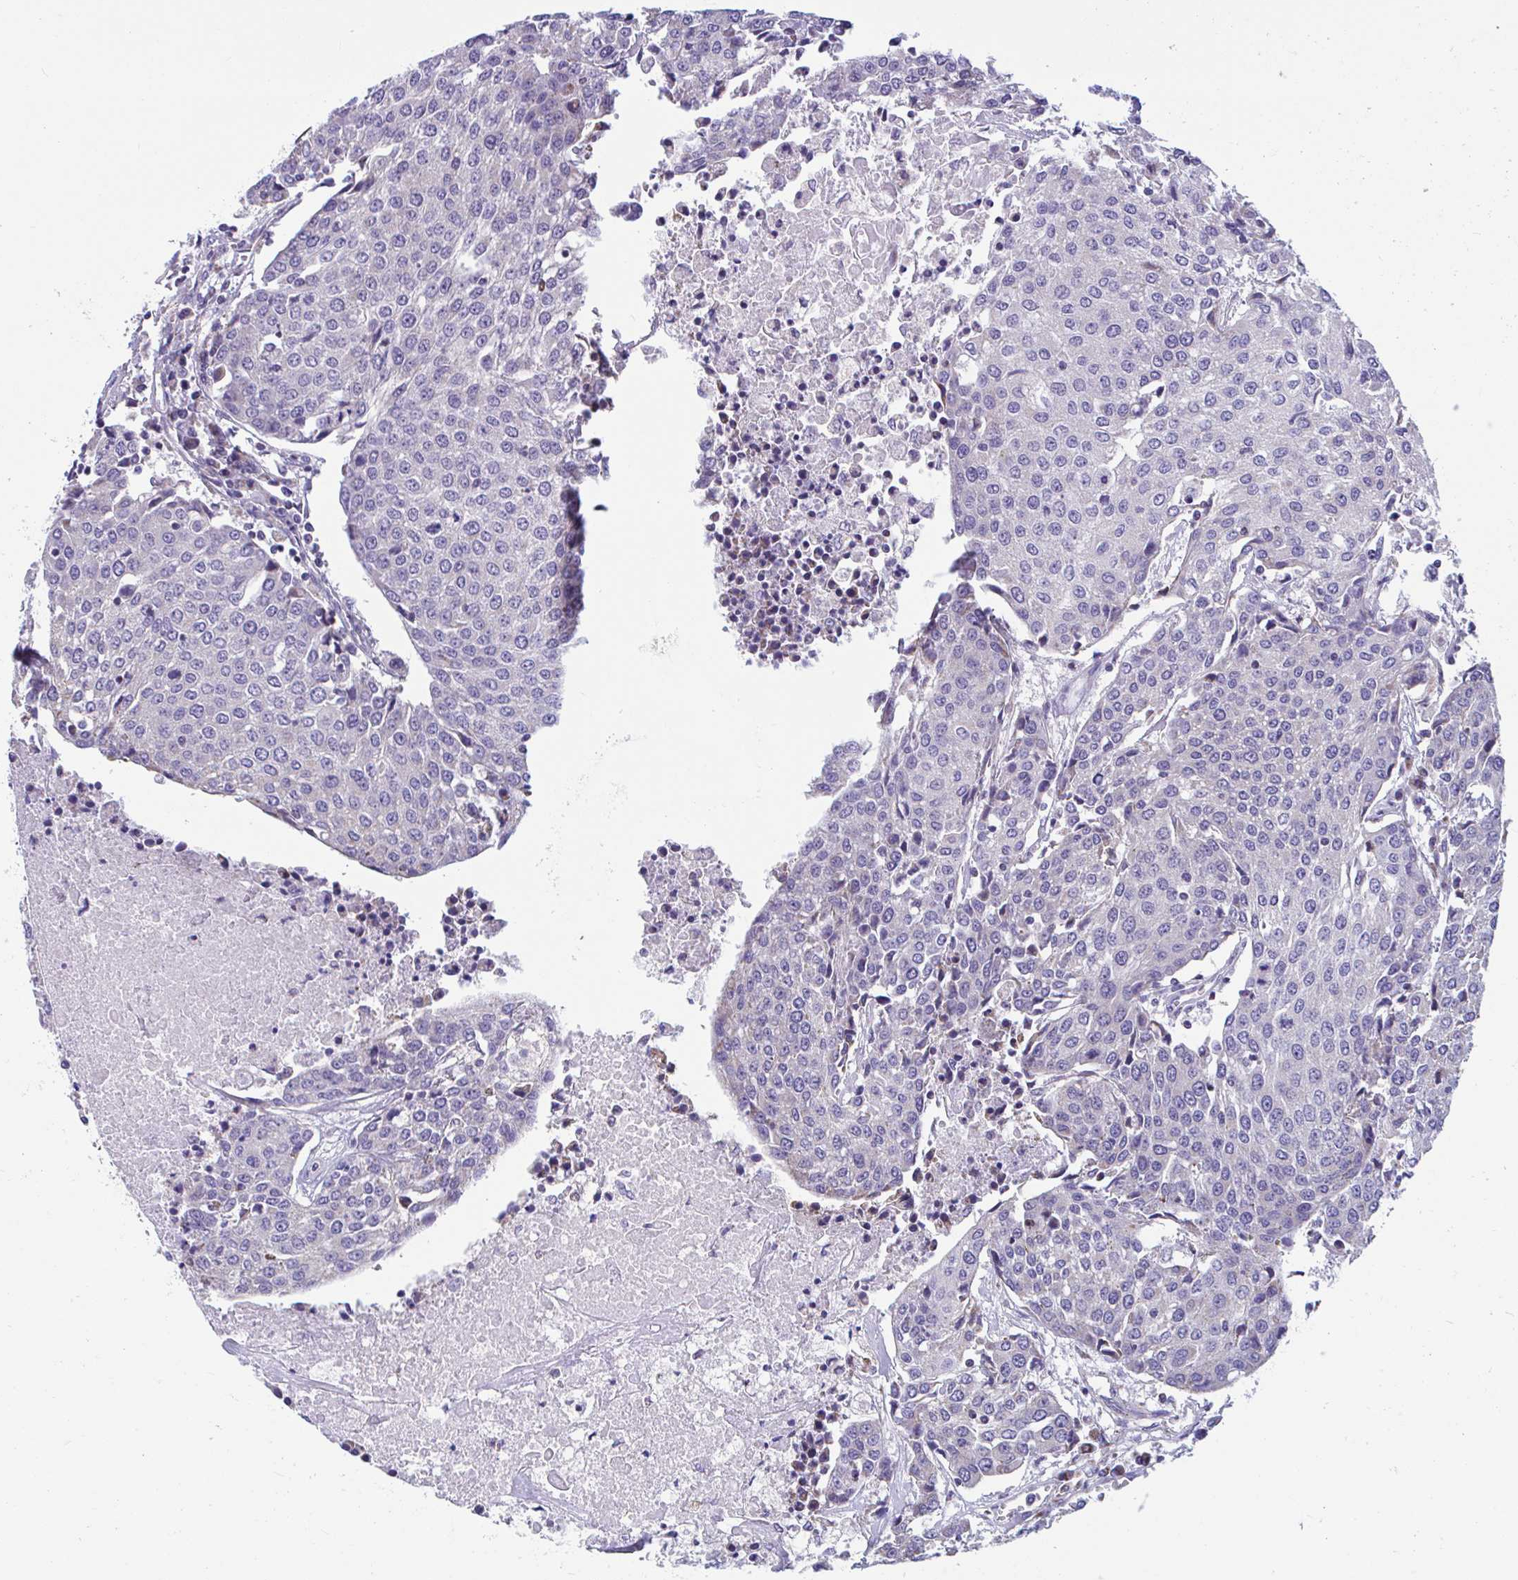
{"staining": {"intensity": "weak", "quantity": "<25%", "location": "cytoplasmic/membranous"}, "tissue": "urothelial cancer", "cell_type": "Tumor cells", "image_type": "cancer", "snomed": [{"axis": "morphology", "description": "Urothelial carcinoma, High grade"}, {"axis": "topography", "description": "Urinary bladder"}], "caption": "There is no significant expression in tumor cells of urothelial cancer.", "gene": "OR13A1", "patient": {"sex": "female", "age": 85}}